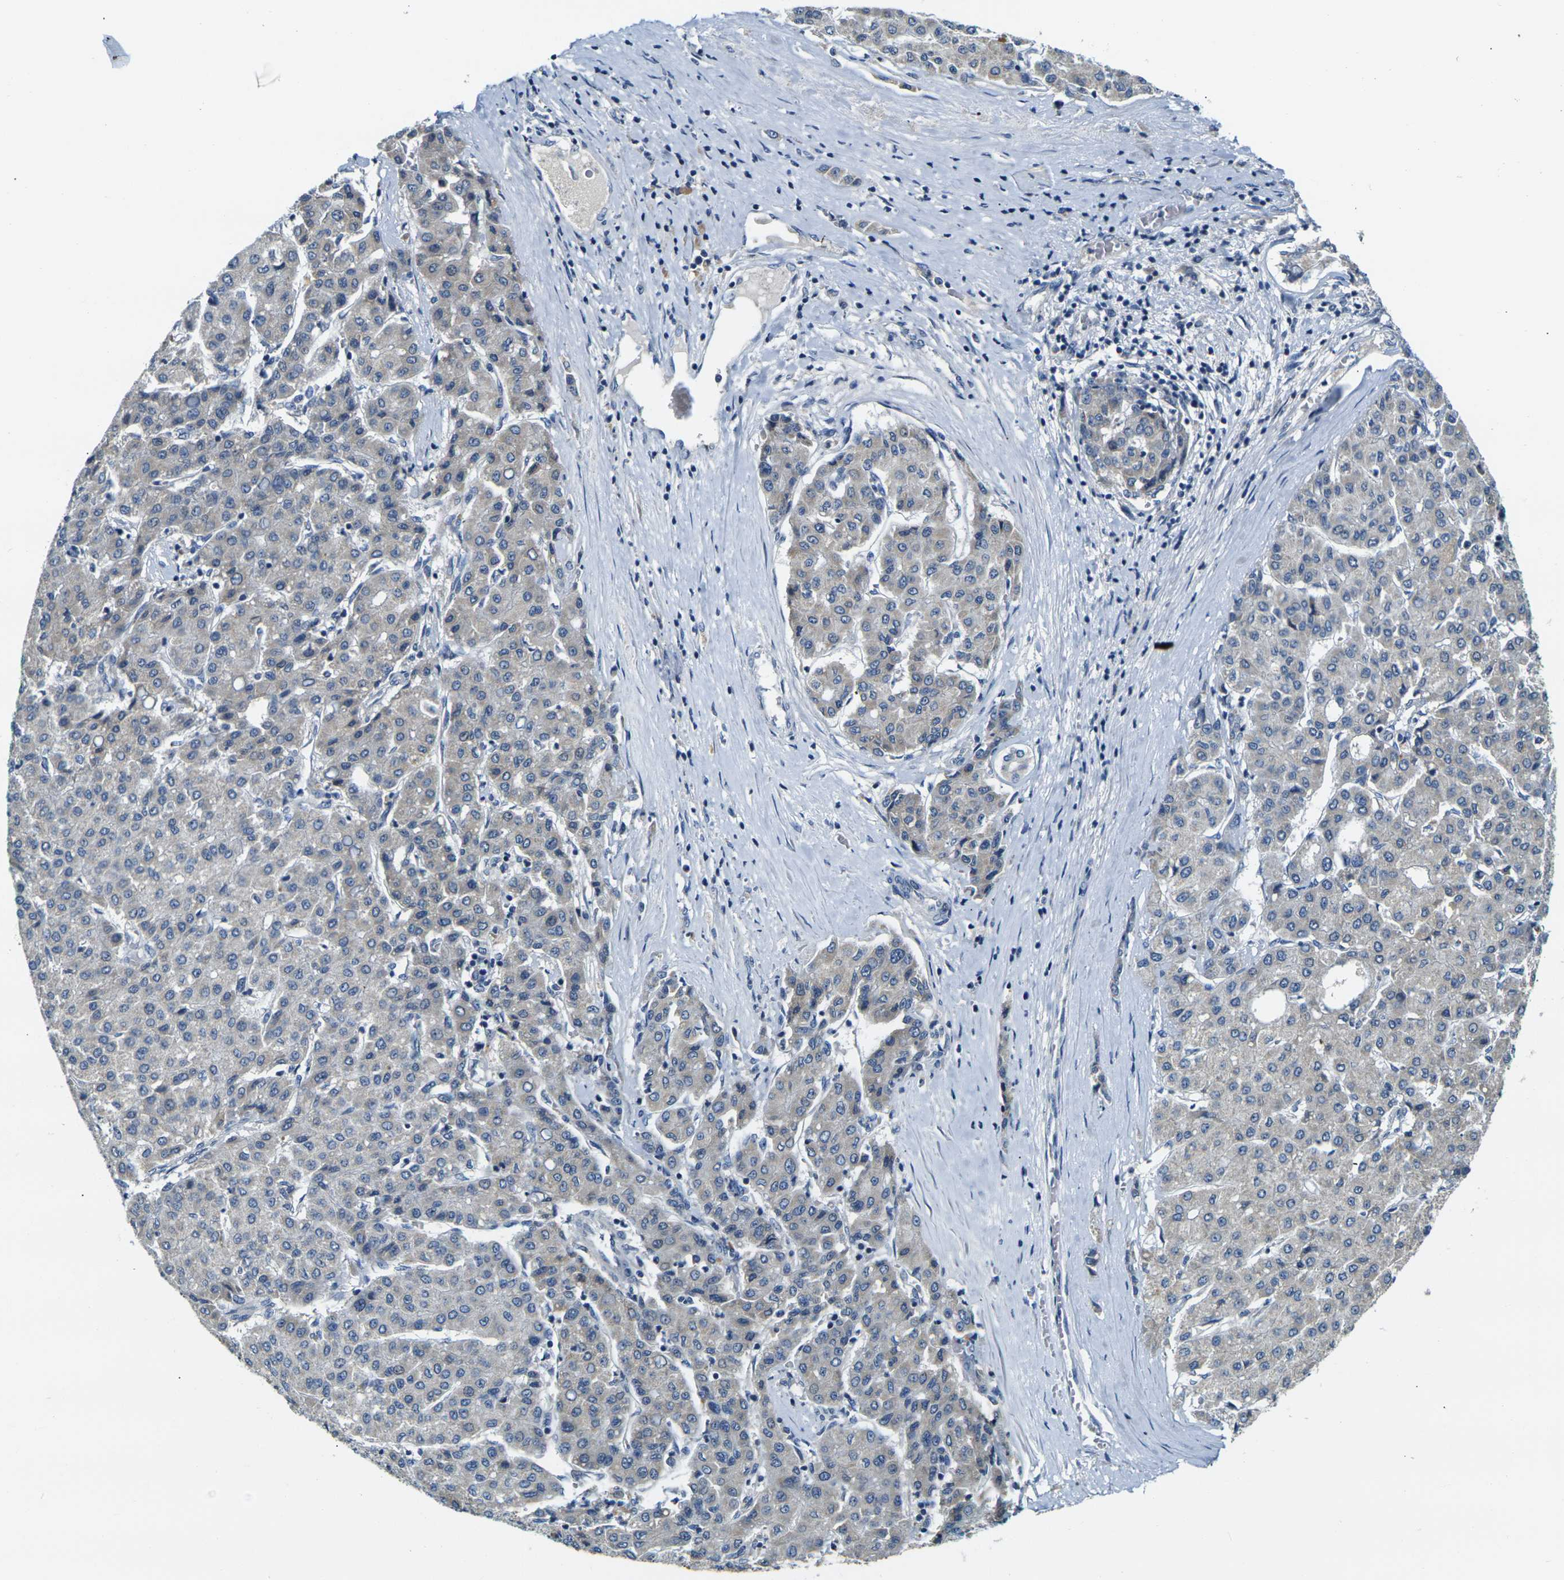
{"staining": {"intensity": "negative", "quantity": "none", "location": "none"}, "tissue": "liver cancer", "cell_type": "Tumor cells", "image_type": "cancer", "snomed": [{"axis": "morphology", "description": "Carcinoma, Hepatocellular, NOS"}, {"axis": "topography", "description": "Liver"}], "caption": "Protein analysis of liver cancer exhibits no significant staining in tumor cells.", "gene": "SHISAL2B", "patient": {"sex": "male", "age": 65}}